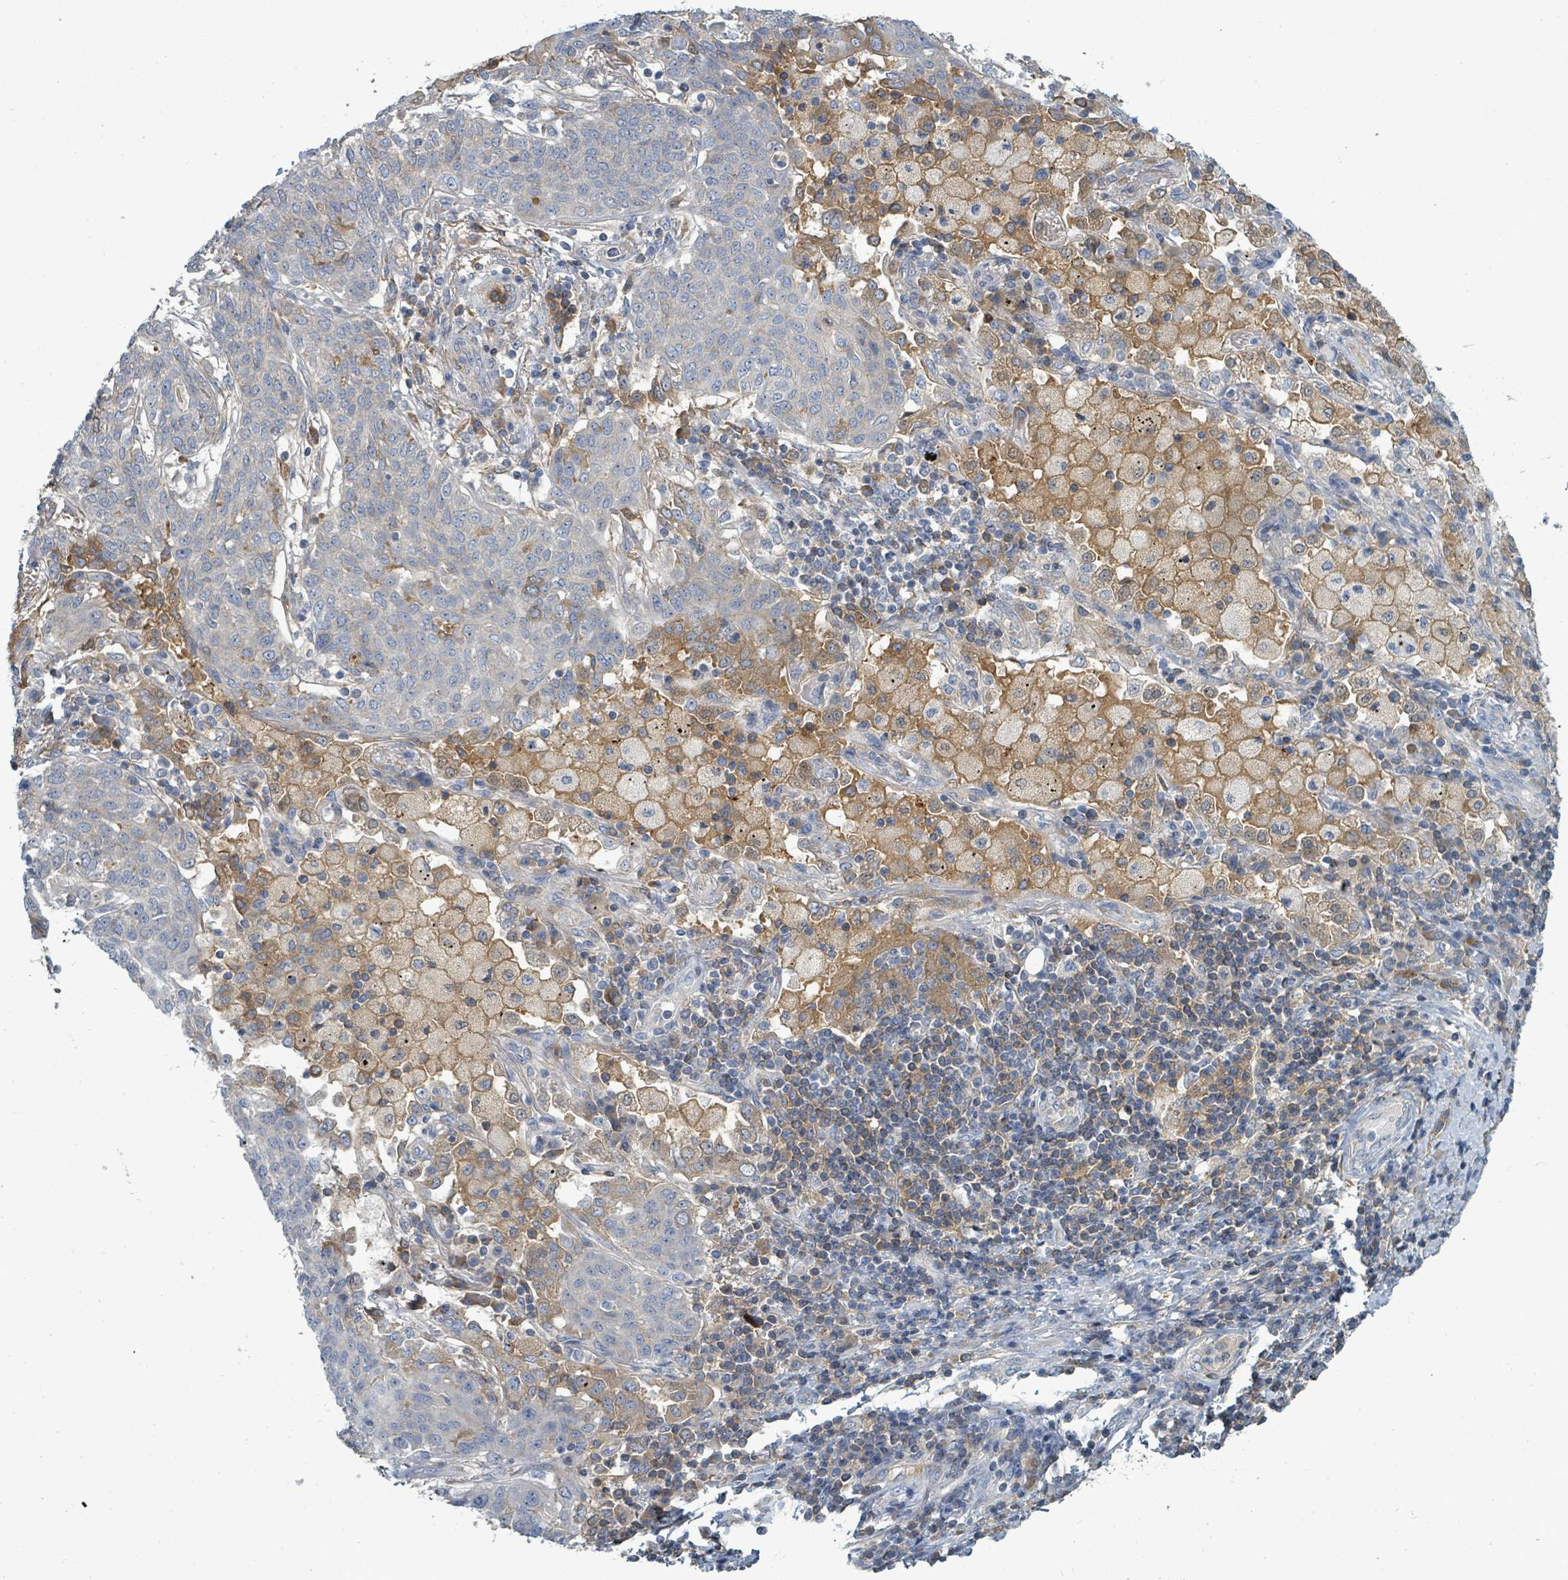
{"staining": {"intensity": "negative", "quantity": "none", "location": "none"}, "tissue": "lung cancer", "cell_type": "Tumor cells", "image_type": "cancer", "snomed": [{"axis": "morphology", "description": "Squamous cell carcinoma, NOS"}, {"axis": "topography", "description": "Lung"}], "caption": "Immunohistochemistry (IHC) histopathology image of neoplastic tissue: lung cancer stained with DAB demonstrates no significant protein staining in tumor cells.", "gene": "SLC25A23", "patient": {"sex": "female", "age": 70}}